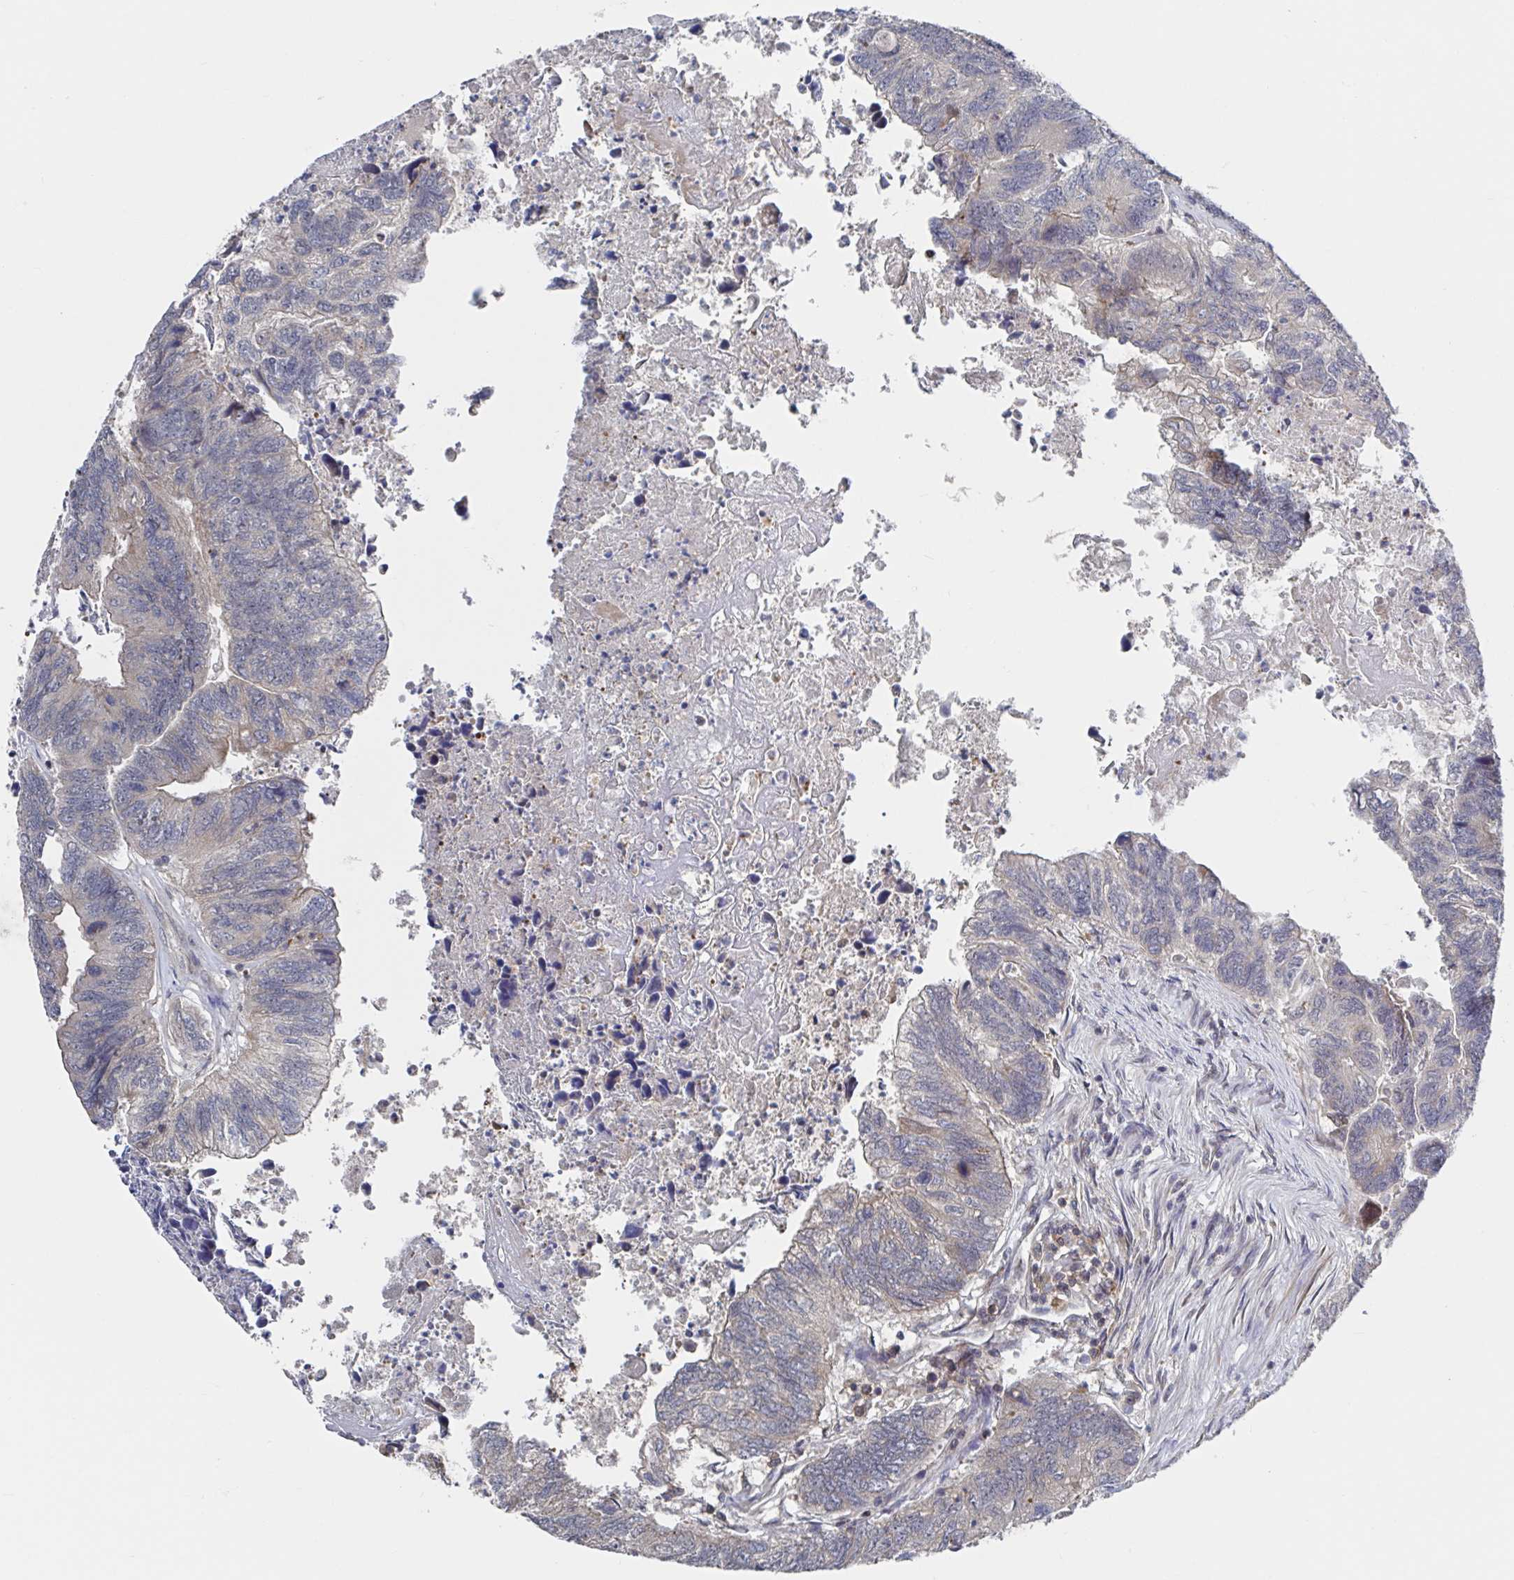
{"staining": {"intensity": "weak", "quantity": "25%-75%", "location": "cytoplasmic/membranous"}, "tissue": "colorectal cancer", "cell_type": "Tumor cells", "image_type": "cancer", "snomed": [{"axis": "morphology", "description": "Adenocarcinoma, NOS"}, {"axis": "topography", "description": "Colon"}], "caption": "A photomicrograph of human colorectal adenocarcinoma stained for a protein displays weak cytoplasmic/membranous brown staining in tumor cells.", "gene": "DHRS12", "patient": {"sex": "female", "age": 67}}